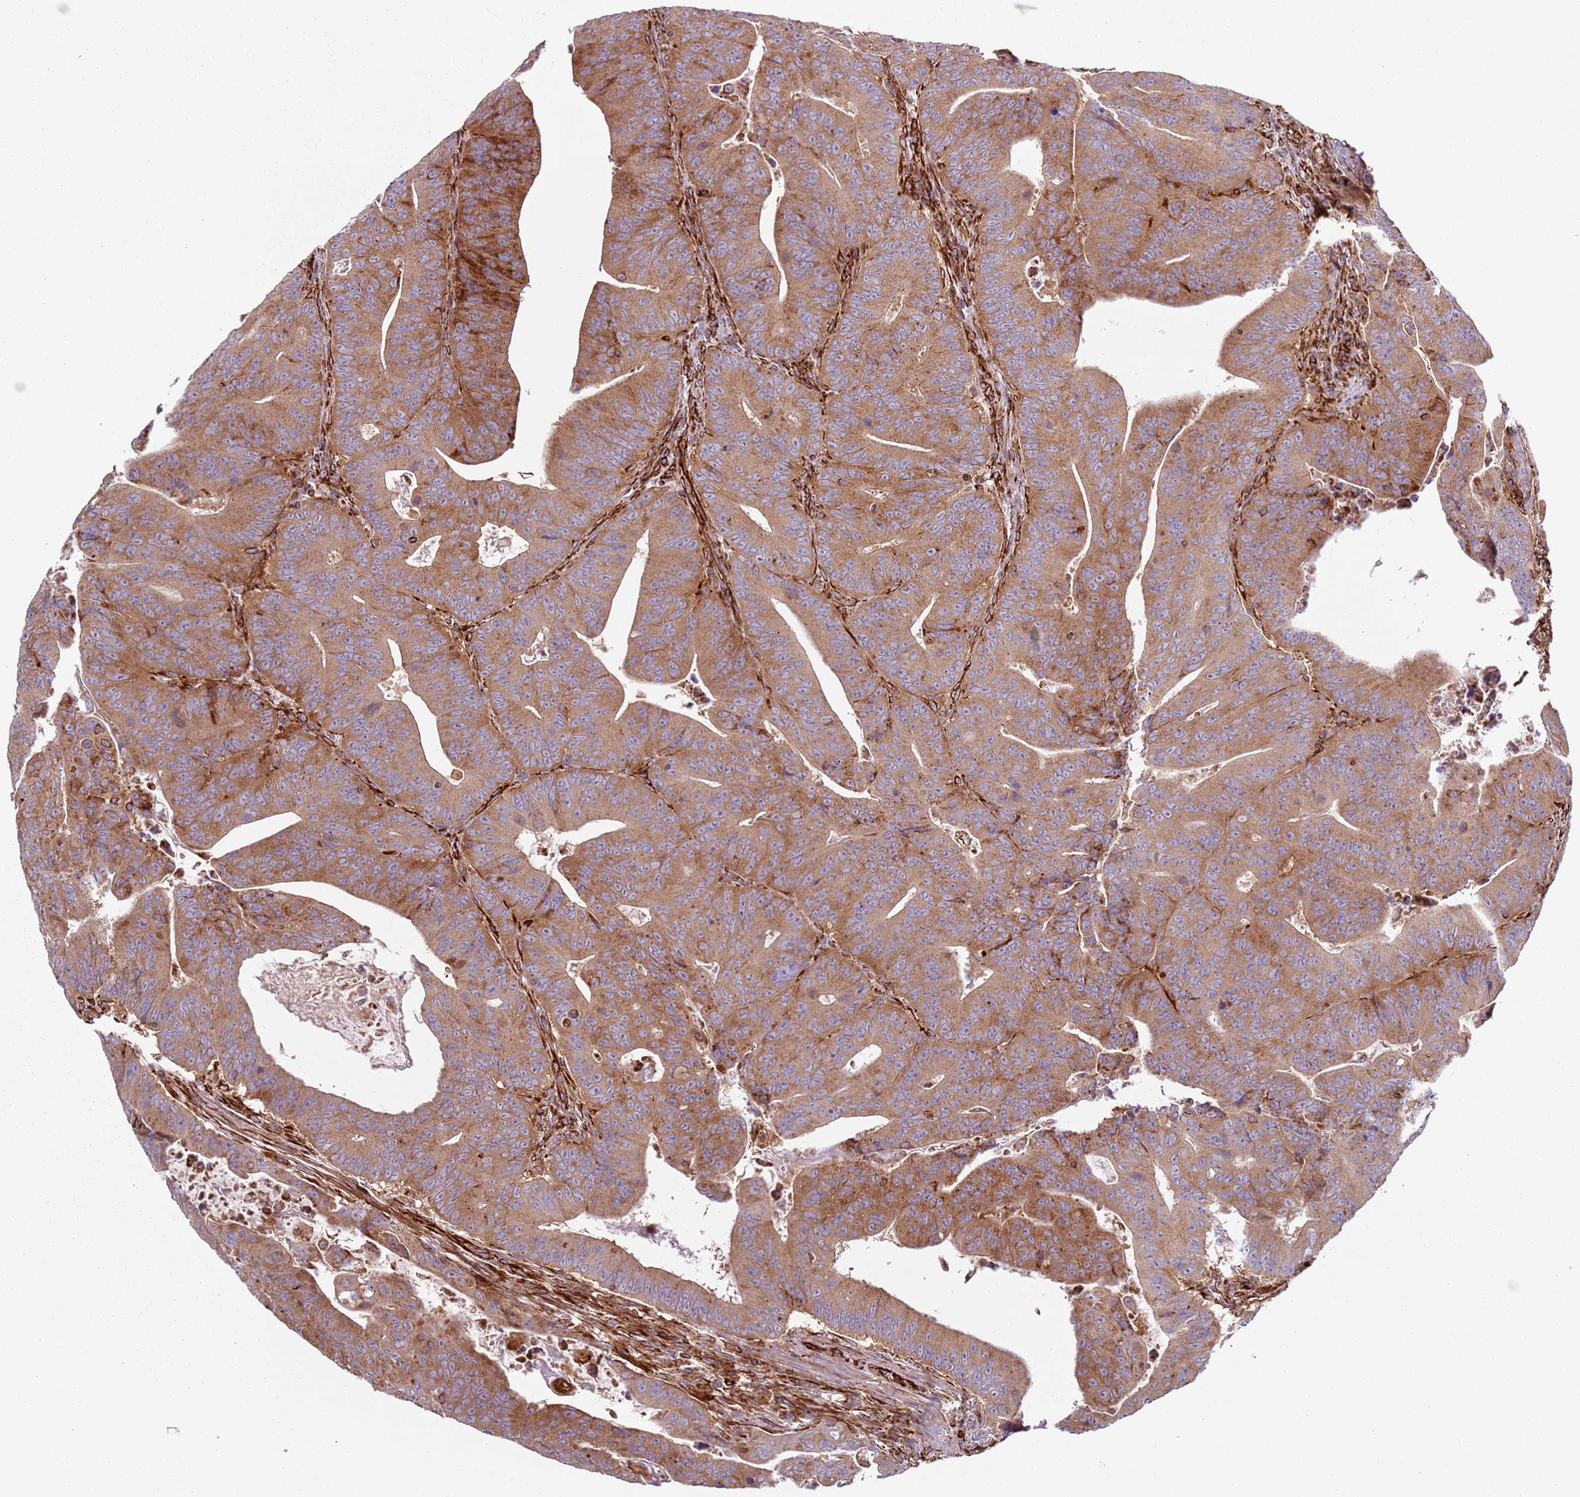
{"staining": {"intensity": "moderate", "quantity": ">75%", "location": "cytoplasmic/membranous"}, "tissue": "colorectal cancer", "cell_type": "Tumor cells", "image_type": "cancer", "snomed": [{"axis": "morphology", "description": "Adenocarcinoma, NOS"}, {"axis": "topography", "description": "Rectum"}], "caption": "Moderate cytoplasmic/membranous positivity for a protein is identified in approximately >75% of tumor cells of adenocarcinoma (colorectal) using immunohistochemistry (IHC).", "gene": "SNAPIN", "patient": {"sex": "female", "age": 75}}